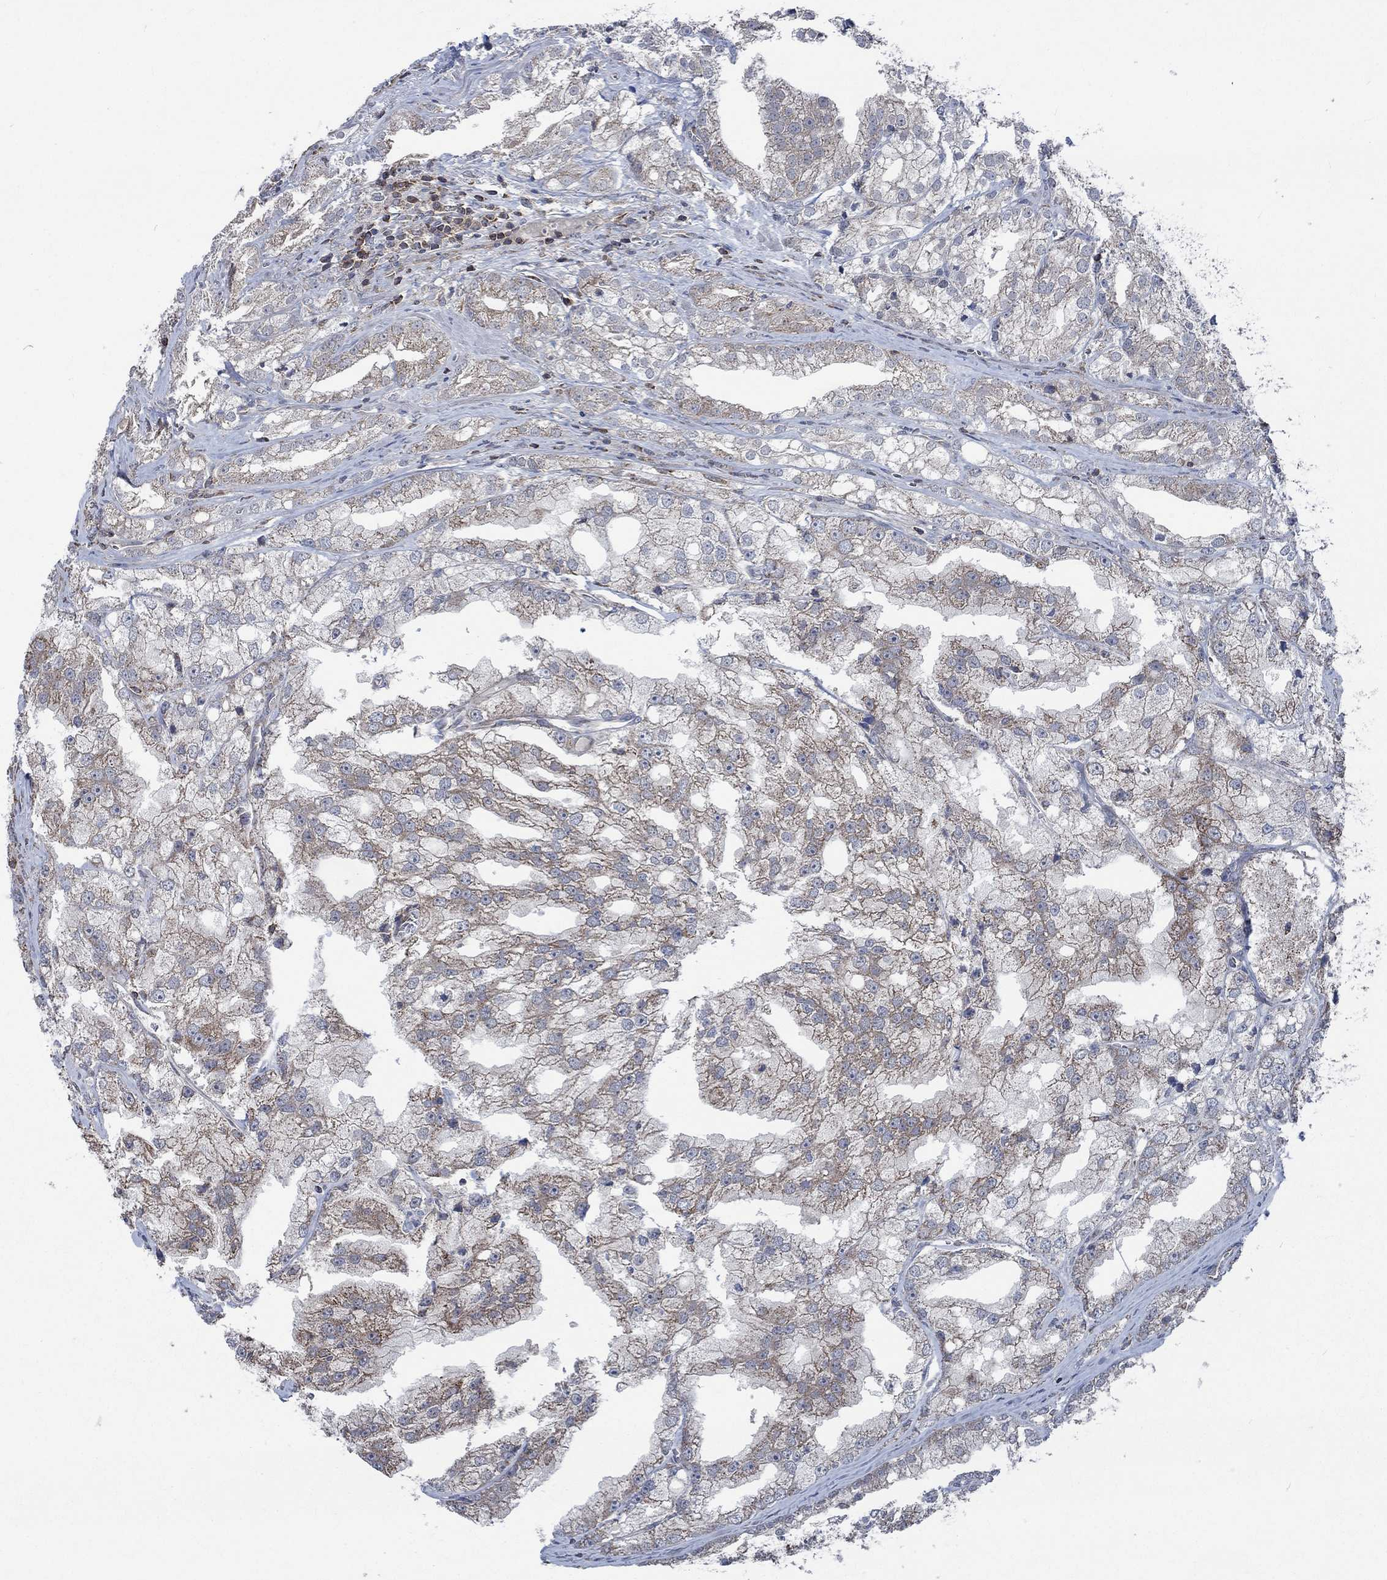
{"staining": {"intensity": "weak", "quantity": ">75%", "location": "cytoplasmic/membranous"}, "tissue": "prostate cancer", "cell_type": "Tumor cells", "image_type": "cancer", "snomed": [{"axis": "morphology", "description": "Adenocarcinoma, NOS"}, {"axis": "topography", "description": "Prostate"}], "caption": "Protein expression analysis of human prostate cancer reveals weak cytoplasmic/membranous positivity in about >75% of tumor cells.", "gene": "STXBP6", "patient": {"sex": "male", "age": 70}}